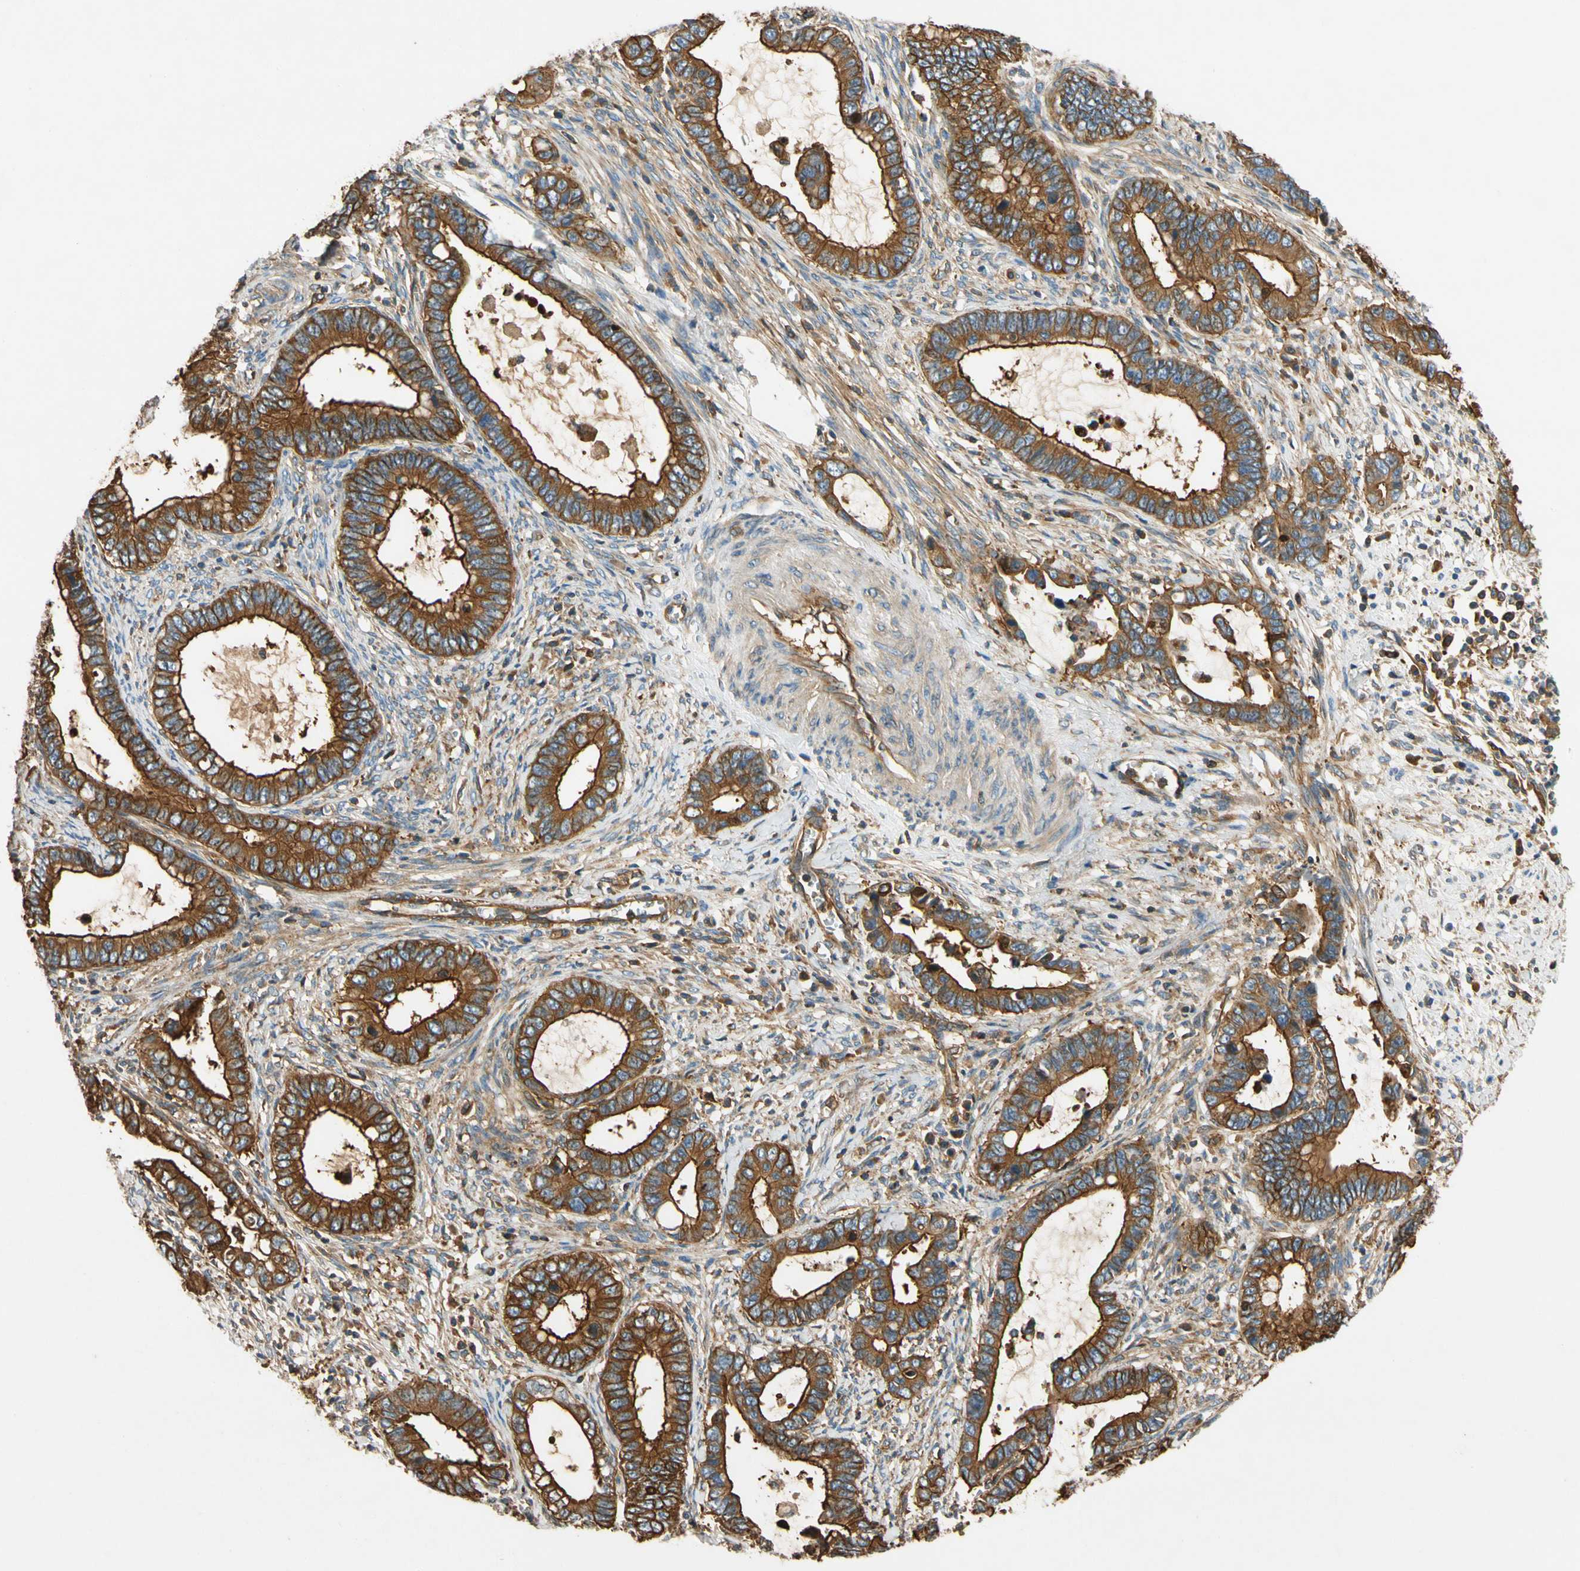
{"staining": {"intensity": "strong", "quantity": ">75%", "location": "cytoplasmic/membranous"}, "tissue": "cervical cancer", "cell_type": "Tumor cells", "image_type": "cancer", "snomed": [{"axis": "morphology", "description": "Adenocarcinoma, NOS"}, {"axis": "topography", "description": "Cervix"}], "caption": "Strong cytoplasmic/membranous positivity is present in approximately >75% of tumor cells in adenocarcinoma (cervical). Using DAB (brown) and hematoxylin (blue) stains, captured at high magnification using brightfield microscopy.", "gene": "TCP11L1", "patient": {"sex": "female", "age": 44}}